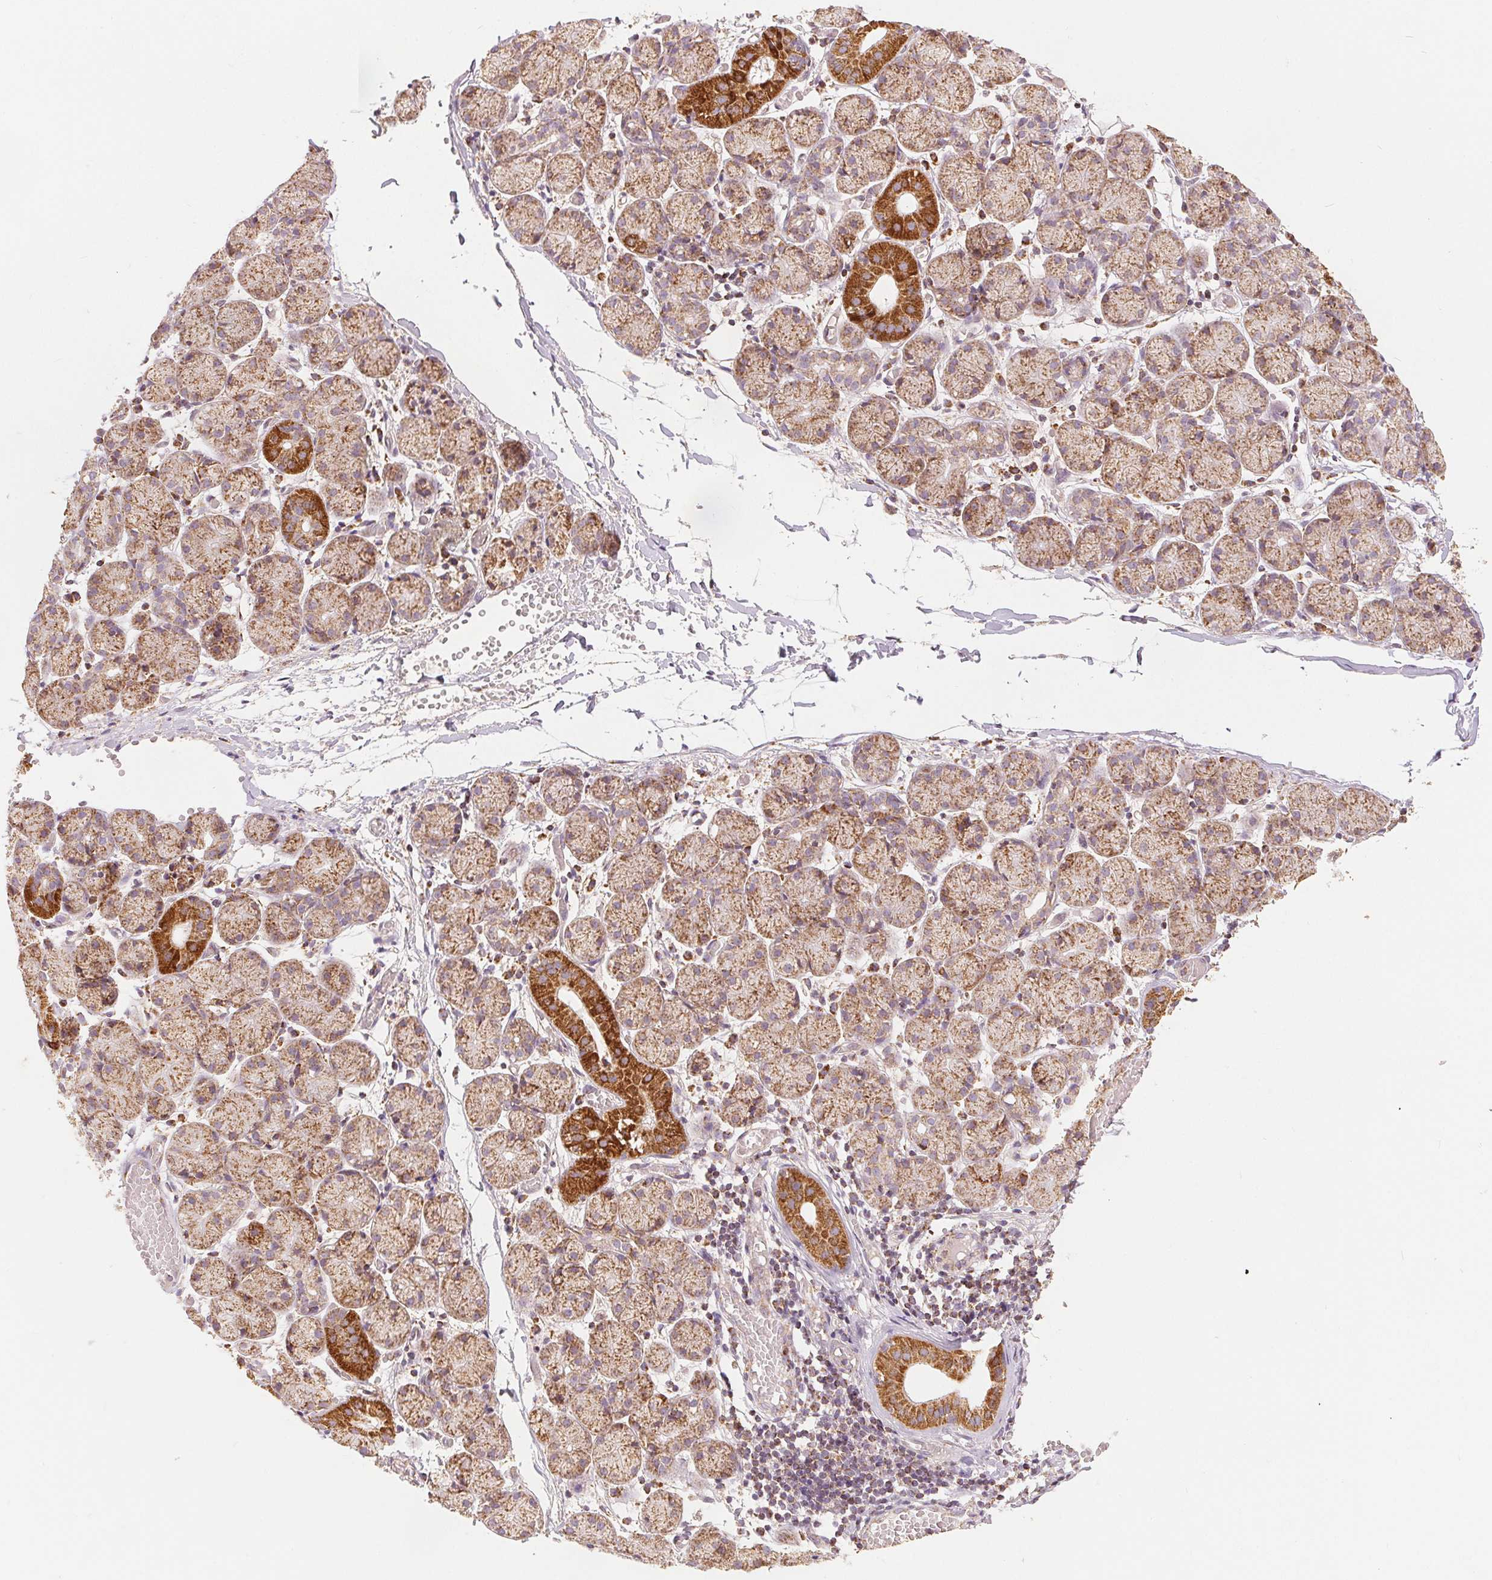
{"staining": {"intensity": "moderate", "quantity": ">75%", "location": "cytoplasmic/membranous"}, "tissue": "salivary gland", "cell_type": "Glandular cells", "image_type": "normal", "snomed": [{"axis": "morphology", "description": "Normal tissue, NOS"}, {"axis": "topography", "description": "Salivary gland"}], "caption": "A high-resolution micrograph shows IHC staining of unremarkable salivary gland, which exhibits moderate cytoplasmic/membranous expression in about >75% of glandular cells.", "gene": "SDHB", "patient": {"sex": "female", "age": 24}}